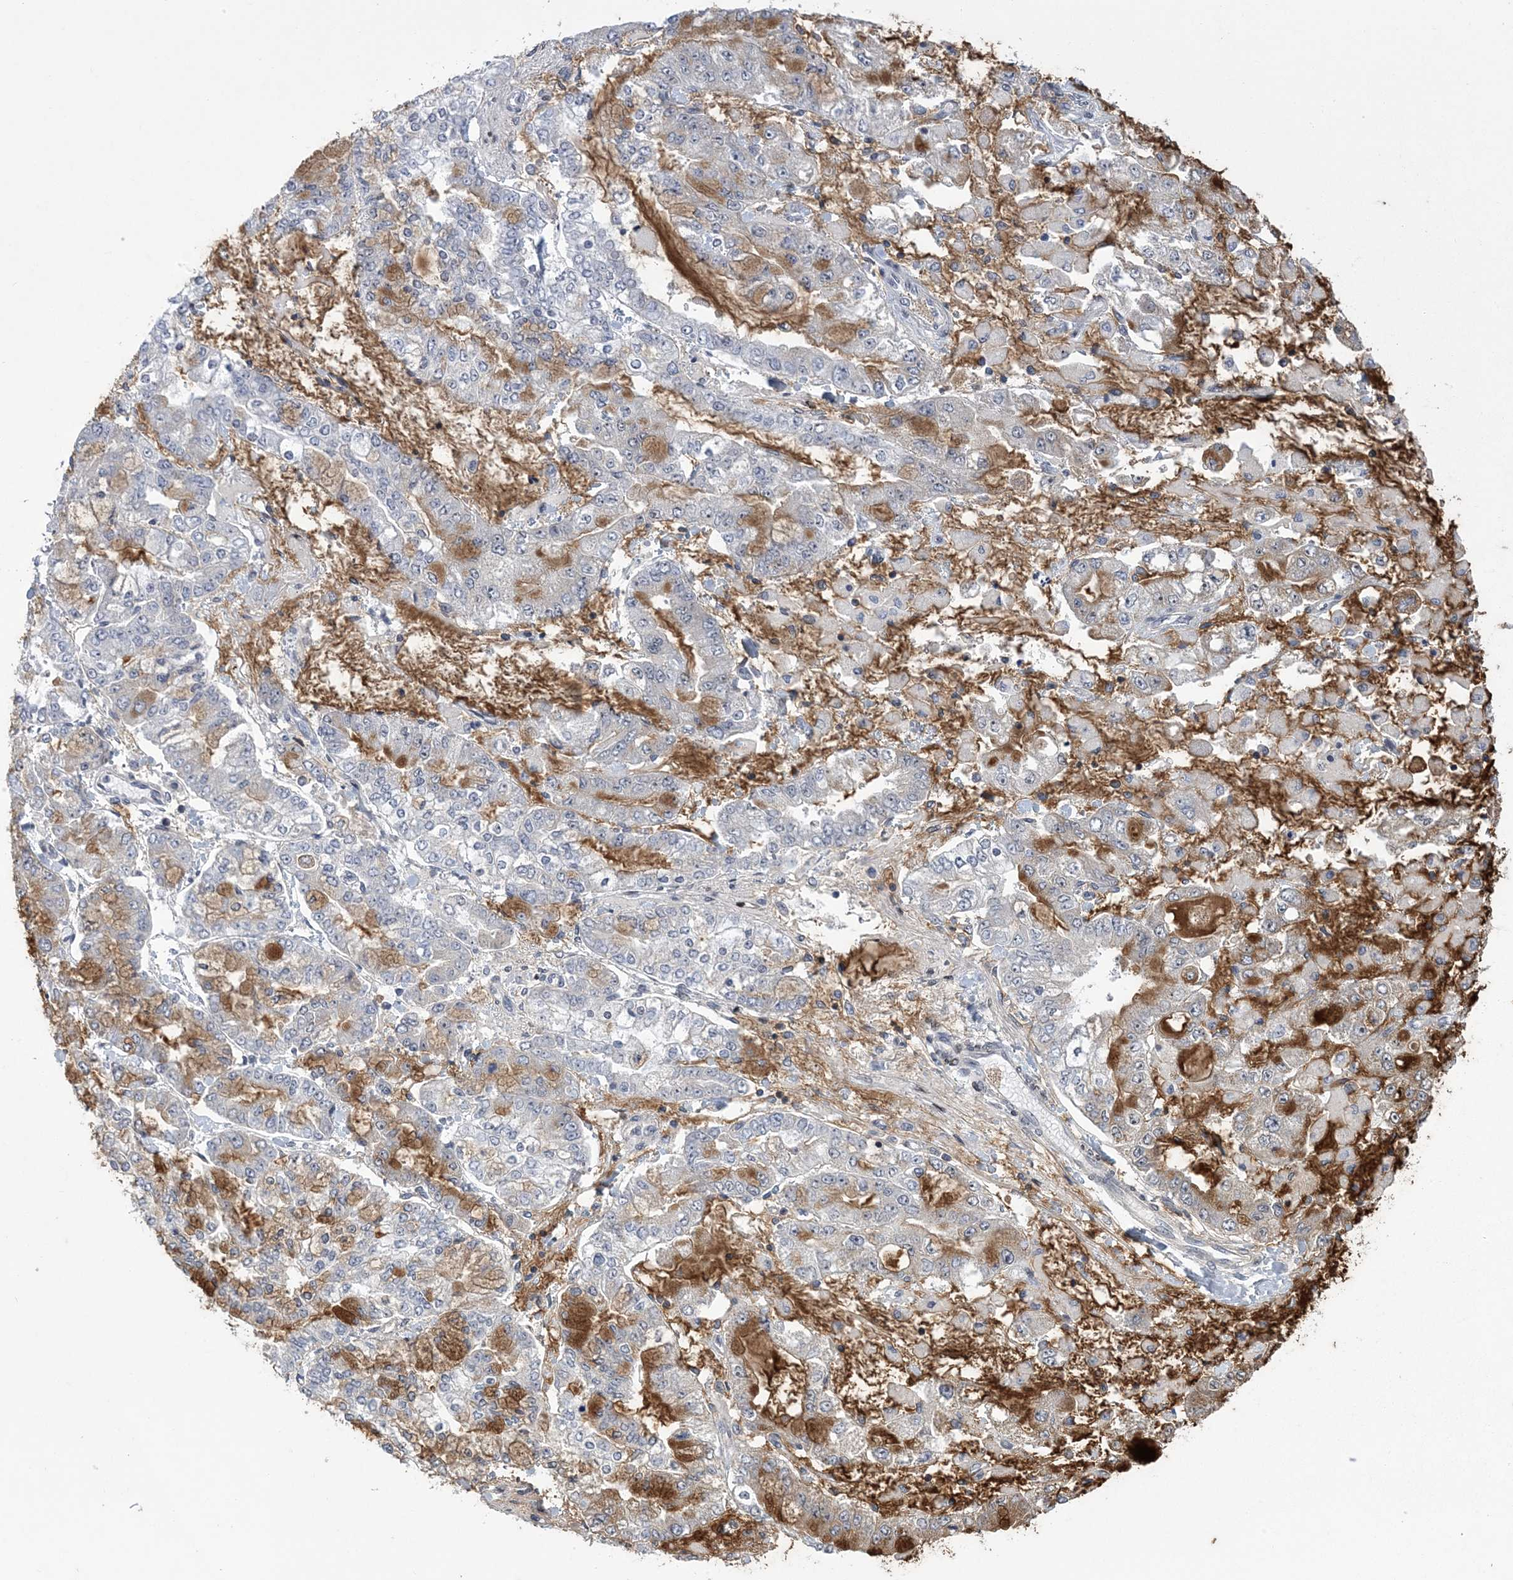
{"staining": {"intensity": "moderate", "quantity": "25%-75%", "location": "cytoplasmic/membranous"}, "tissue": "stomach cancer", "cell_type": "Tumor cells", "image_type": "cancer", "snomed": [{"axis": "morphology", "description": "Normal tissue, NOS"}, {"axis": "morphology", "description": "Adenocarcinoma, NOS"}, {"axis": "topography", "description": "Stomach, upper"}, {"axis": "topography", "description": "Stomach"}], "caption": "Human stomach cancer stained with a protein marker shows moderate staining in tumor cells.", "gene": "HOMEZ", "patient": {"sex": "male", "age": 76}}